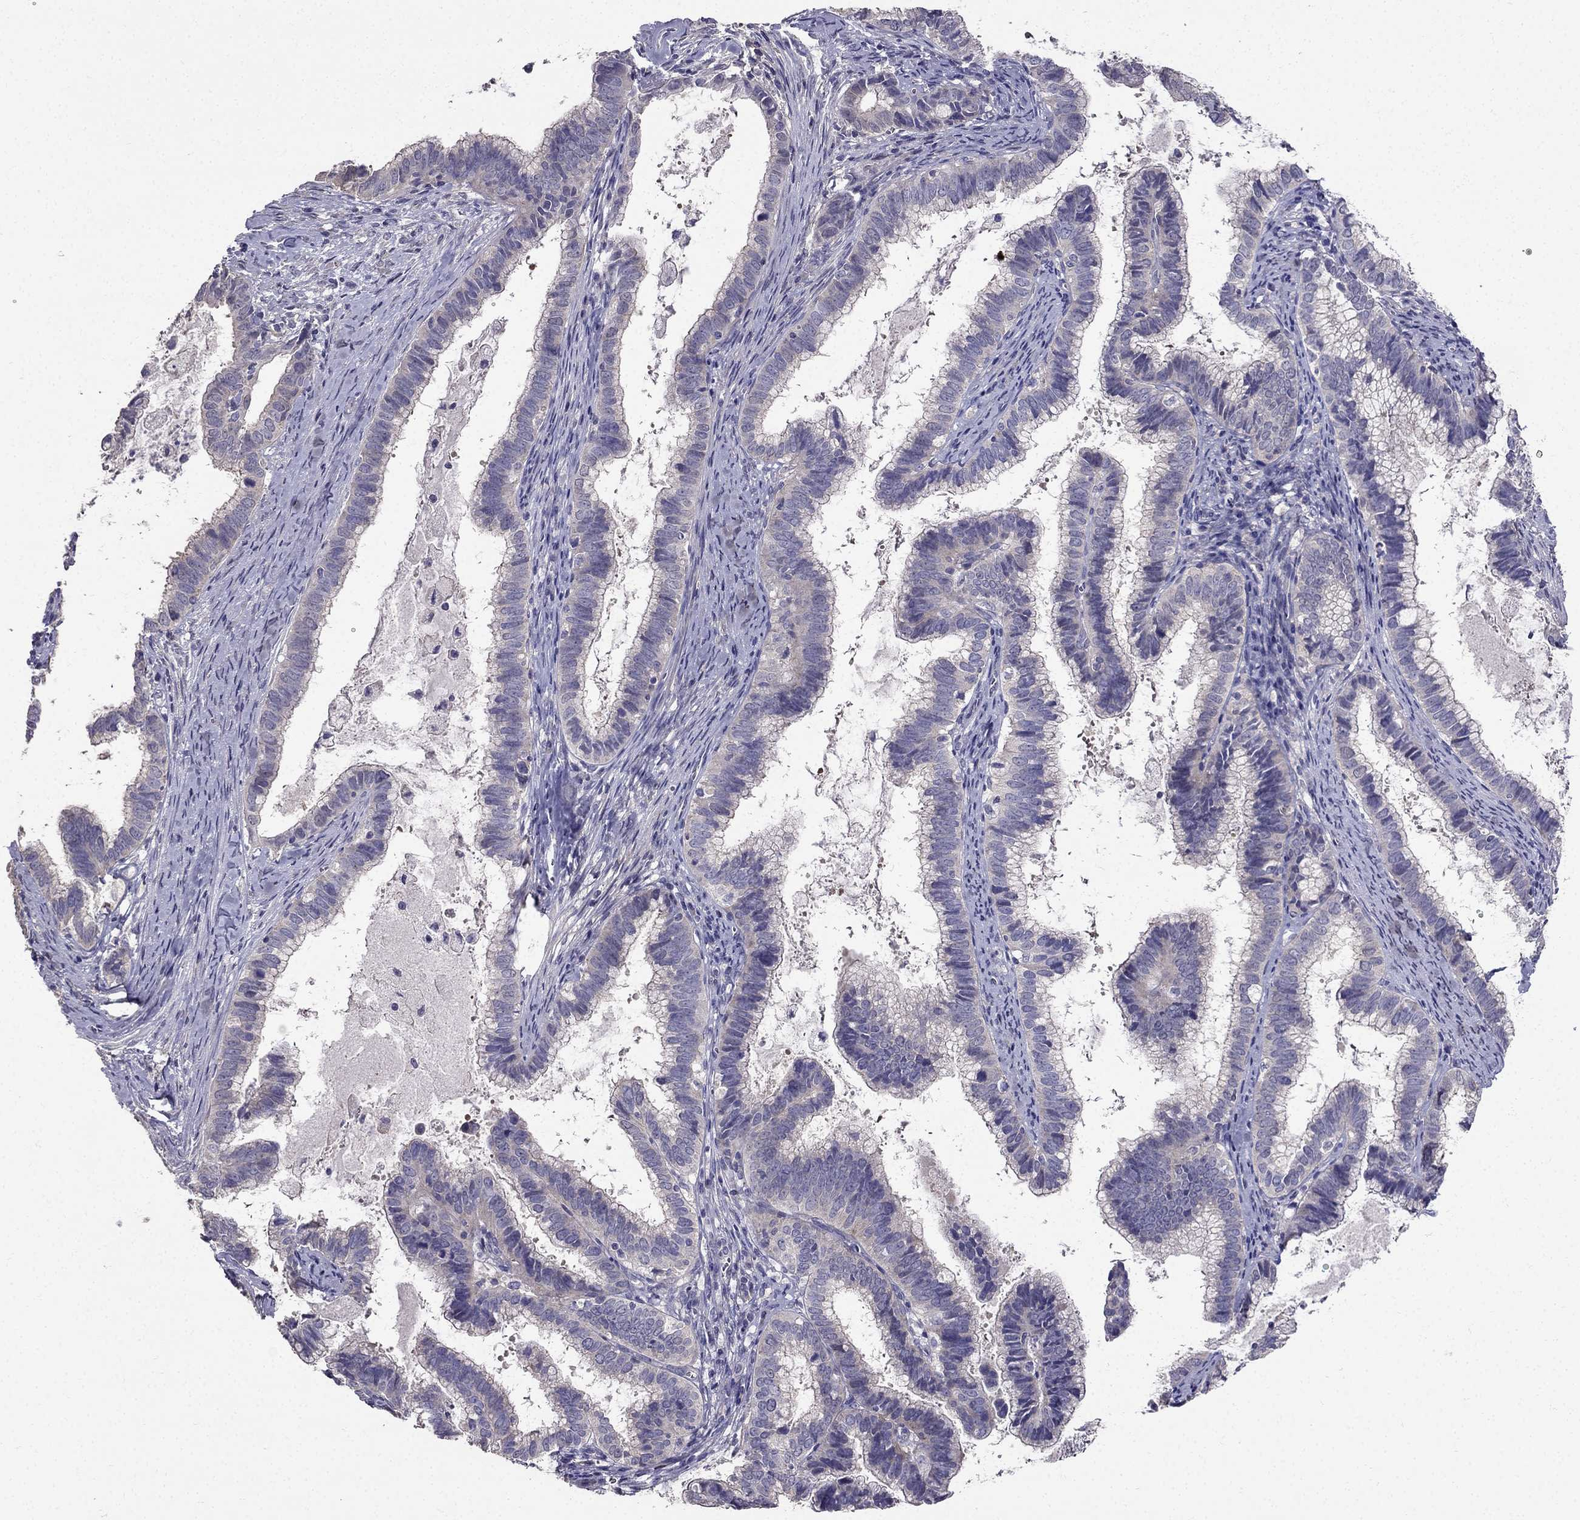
{"staining": {"intensity": "negative", "quantity": "none", "location": "none"}, "tissue": "cervical cancer", "cell_type": "Tumor cells", "image_type": "cancer", "snomed": [{"axis": "morphology", "description": "Adenocarcinoma, NOS"}, {"axis": "topography", "description": "Cervix"}], "caption": "An image of adenocarcinoma (cervical) stained for a protein shows no brown staining in tumor cells.", "gene": "AS3MT", "patient": {"sex": "female", "age": 61}}